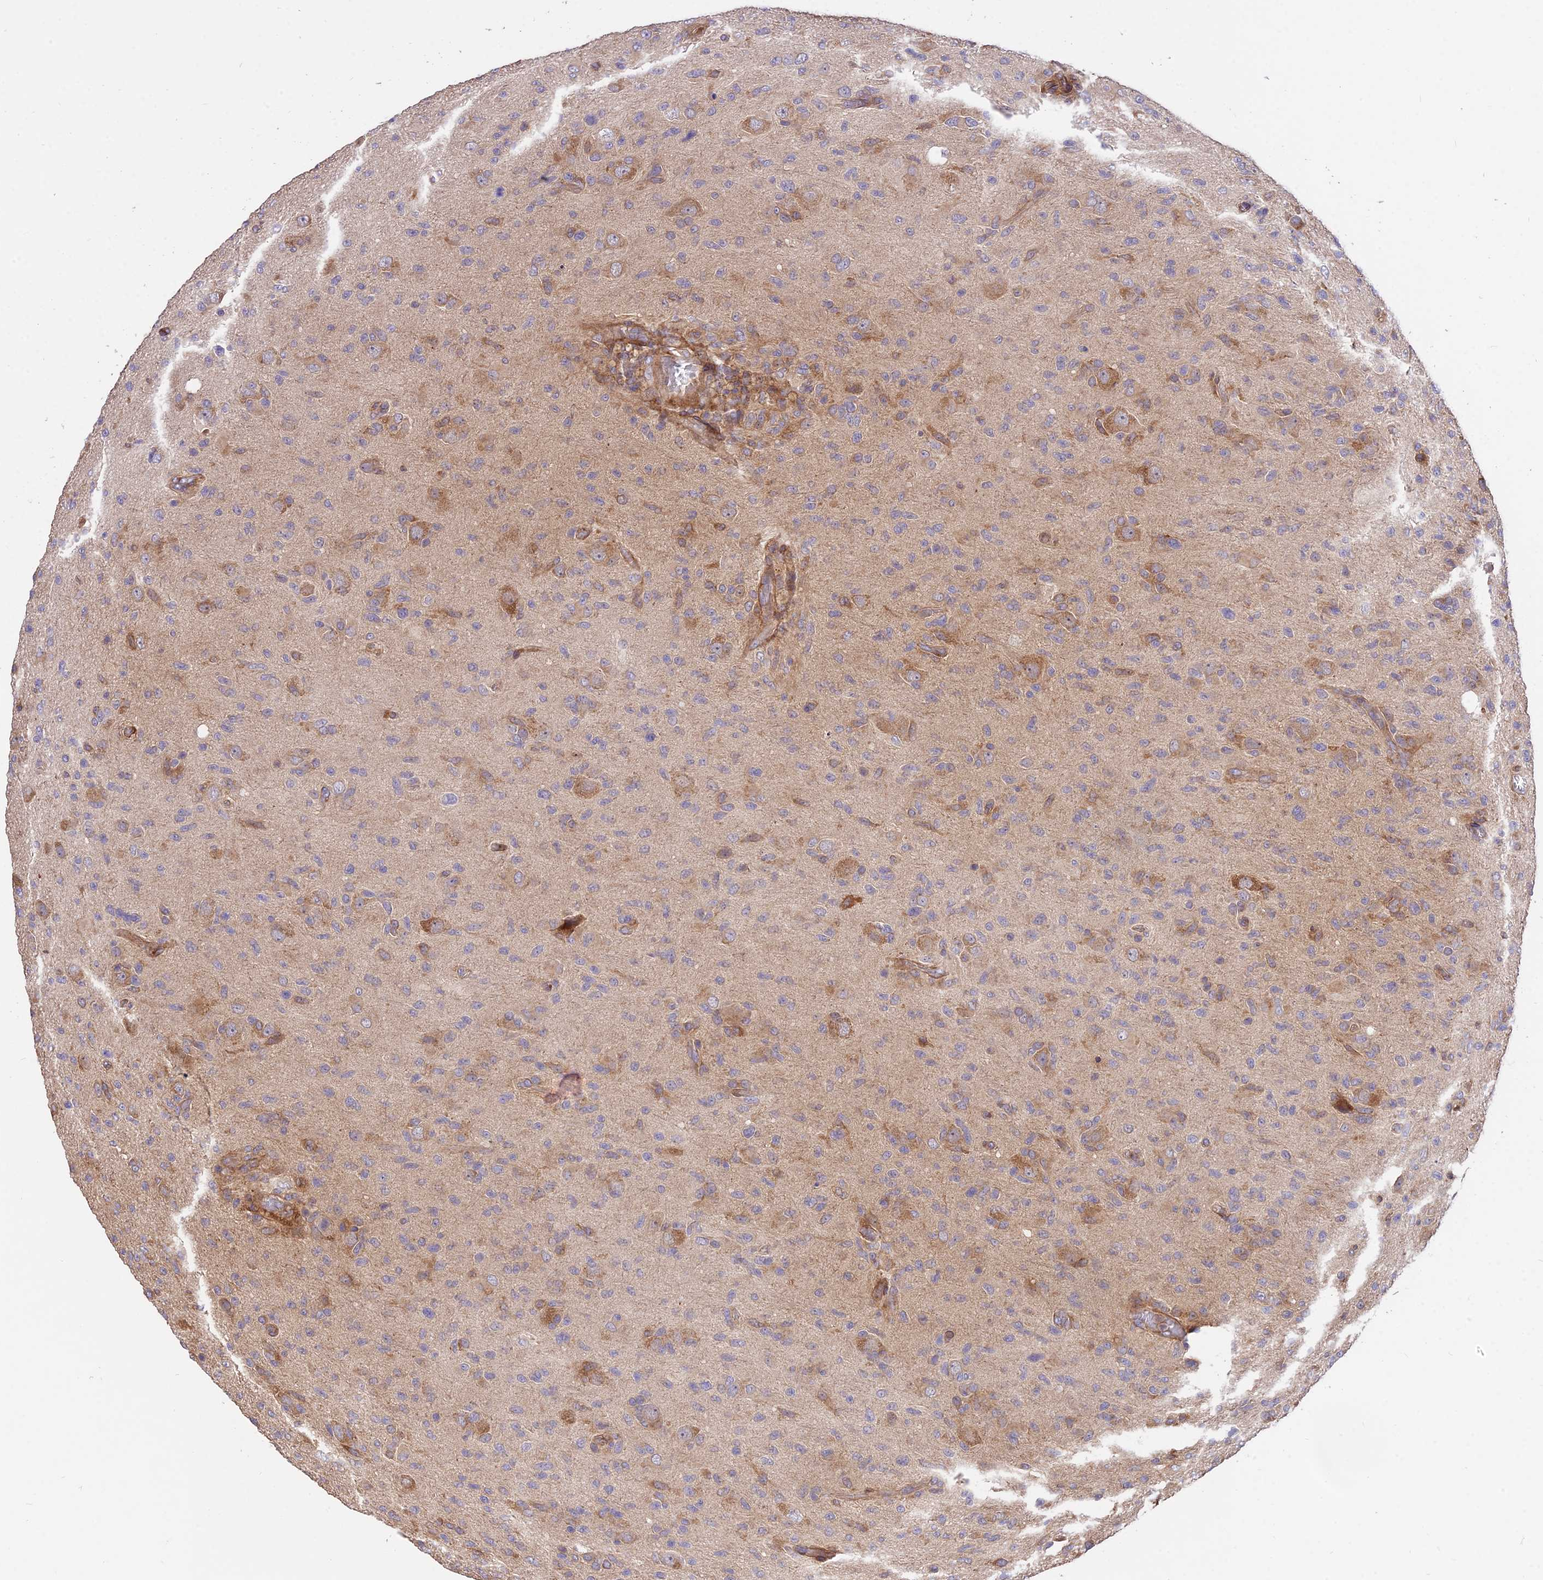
{"staining": {"intensity": "weak", "quantity": "25%-75%", "location": "cytoplasmic/membranous"}, "tissue": "glioma", "cell_type": "Tumor cells", "image_type": "cancer", "snomed": [{"axis": "morphology", "description": "Glioma, malignant, High grade"}, {"axis": "topography", "description": "Brain"}], "caption": "This is a histology image of immunohistochemistry staining of malignant glioma (high-grade), which shows weak positivity in the cytoplasmic/membranous of tumor cells.", "gene": "ROCK1", "patient": {"sex": "female", "age": 57}}